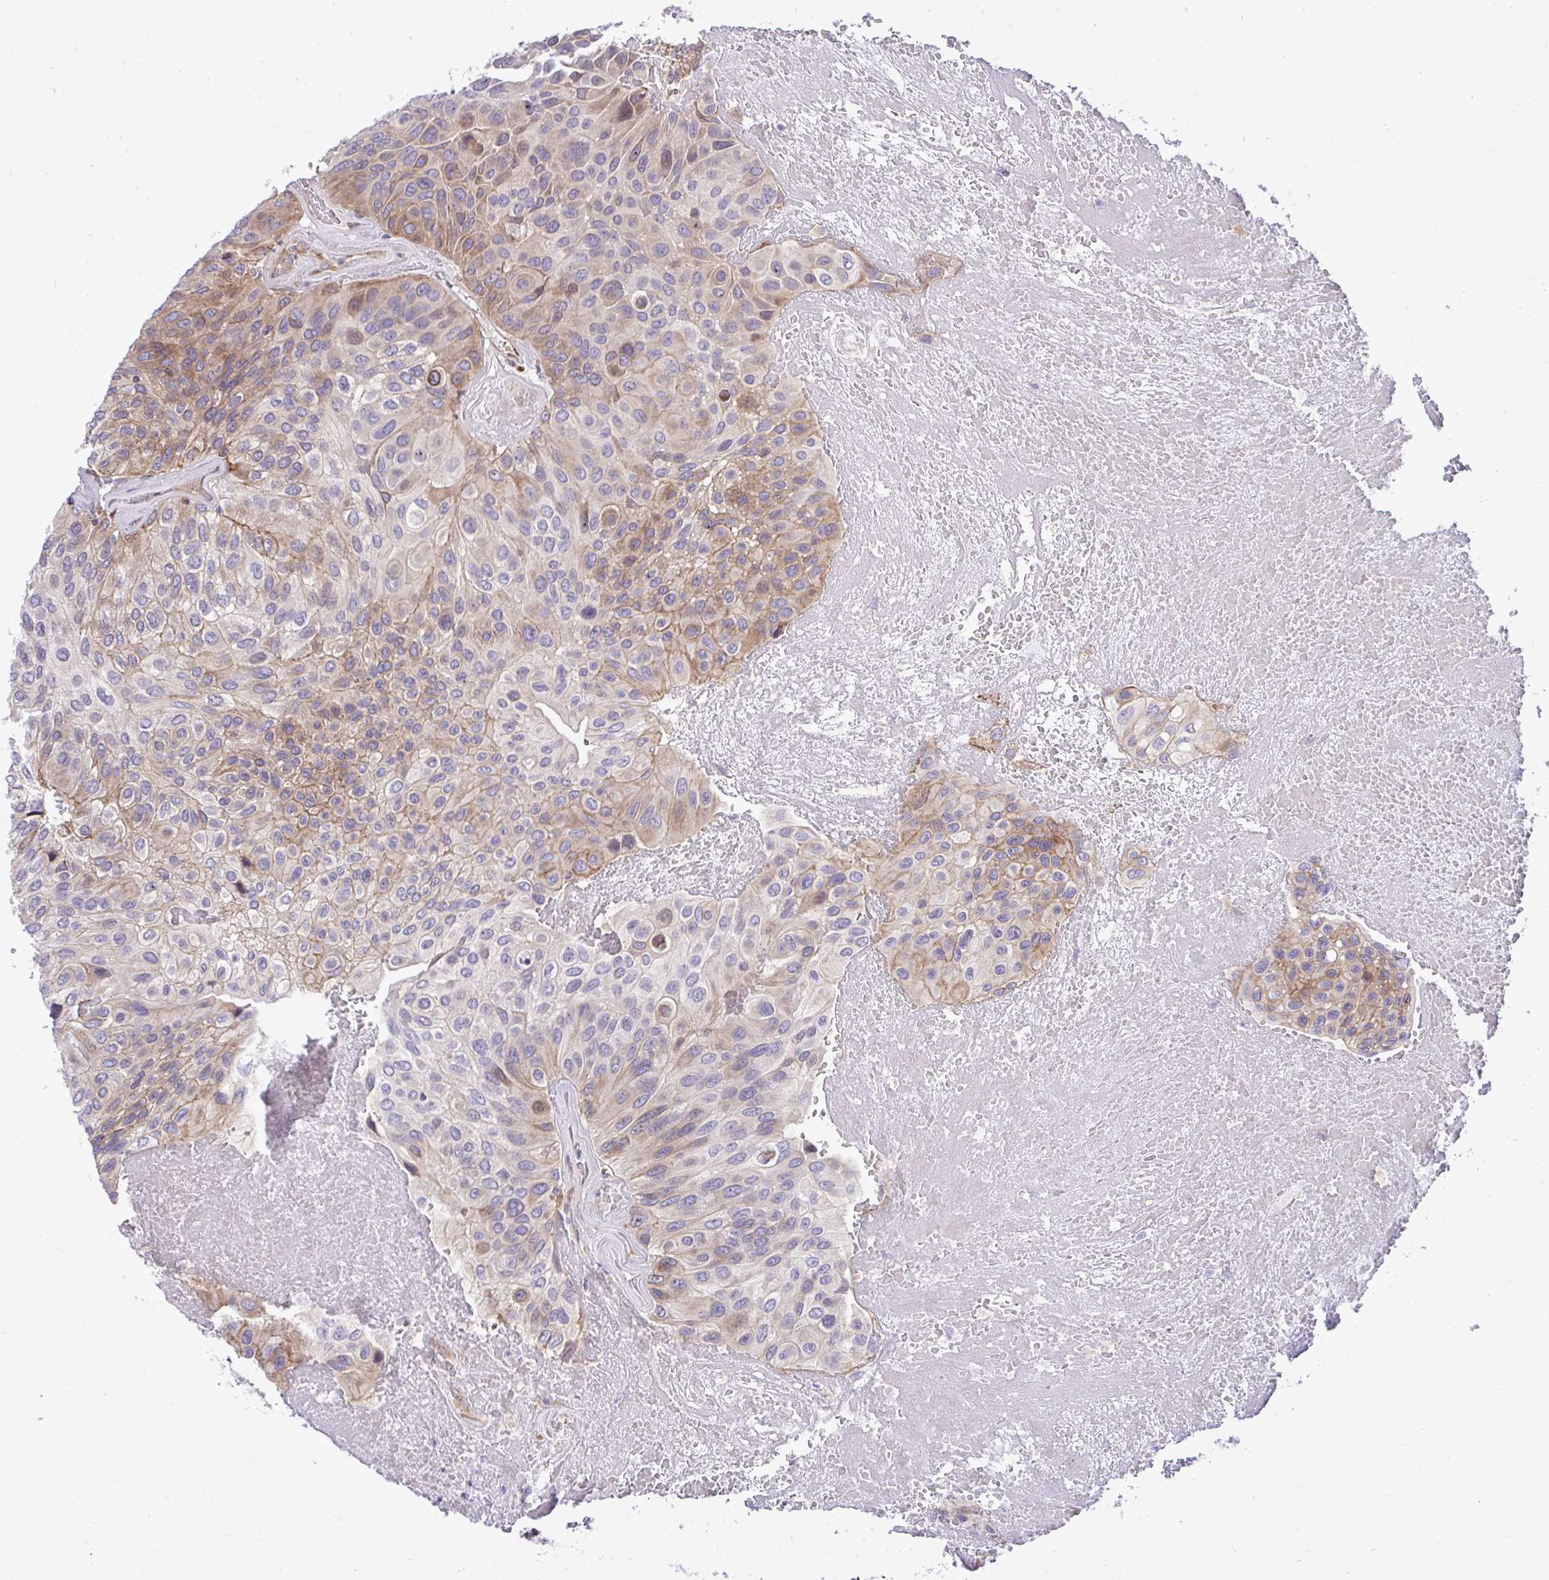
{"staining": {"intensity": "moderate", "quantity": "25%-75%", "location": "cytoplasmic/membranous"}, "tissue": "urothelial cancer", "cell_type": "Tumor cells", "image_type": "cancer", "snomed": [{"axis": "morphology", "description": "Urothelial carcinoma, High grade"}, {"axis": "topography", "description": "Urinary bladder"}], "caption": "A photomicrograph of human high-grade urothelial carcinoma stained for a protein displays moderate cytoplasmic/membranous brown staining in tumor cells.", "gene": "METTL9", "patient": {"sex": "male", "age": 66}}